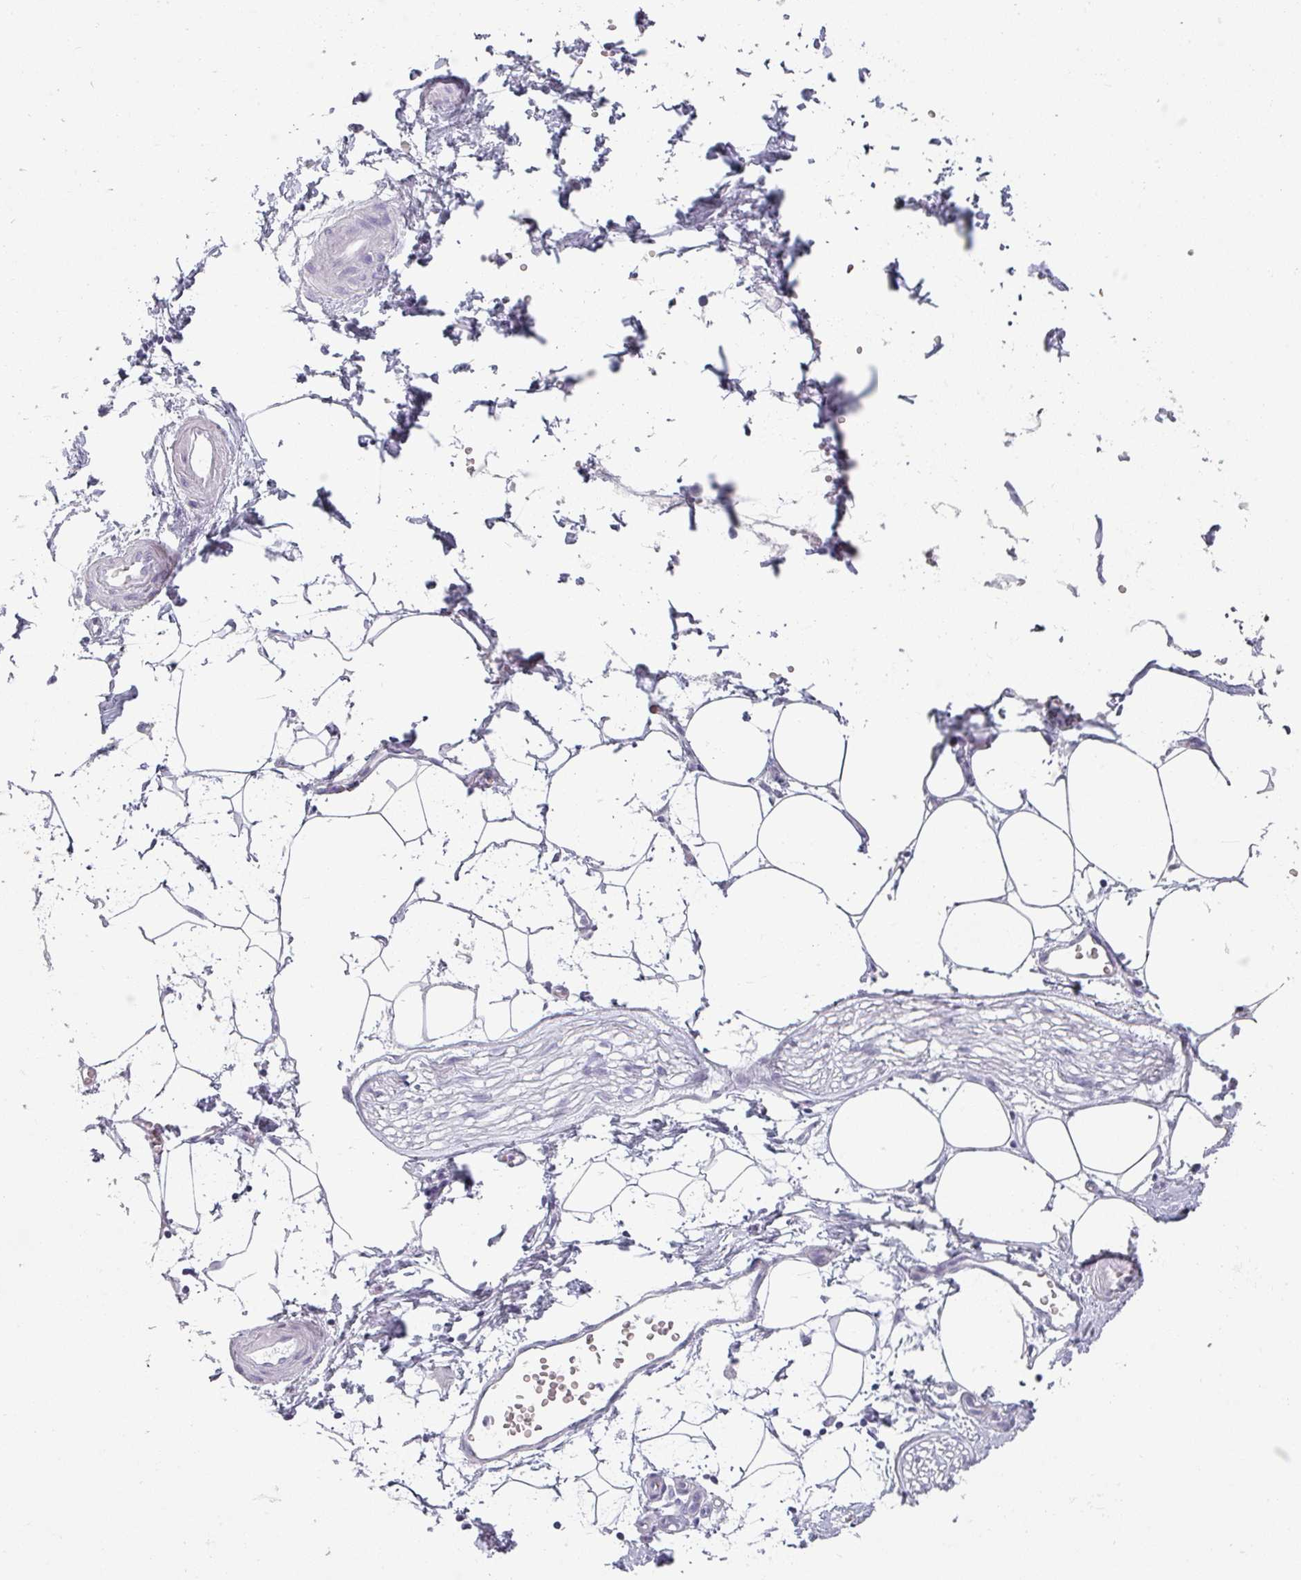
{"staining": {"intensity": "negative", "quantity": "none", "location": "none"}, "tissue": "adipose tissue", "cell_type": "Adipocytes", "image_type": "normal", "snomed": [{"axis": "morphology", "description": "Normal tissue, NOS"}, {"axis": "topography", "description": "Prostate"}, {"axis": "topography", "description": "Peripheral nerve tissue"}], "caption": "IHC of benign human adipose tissue shows no expression in adipocytes. Nuclei are stained in blue.", "gene": "SFTPA1", "patient": {"sex": "male", "age": 55}}